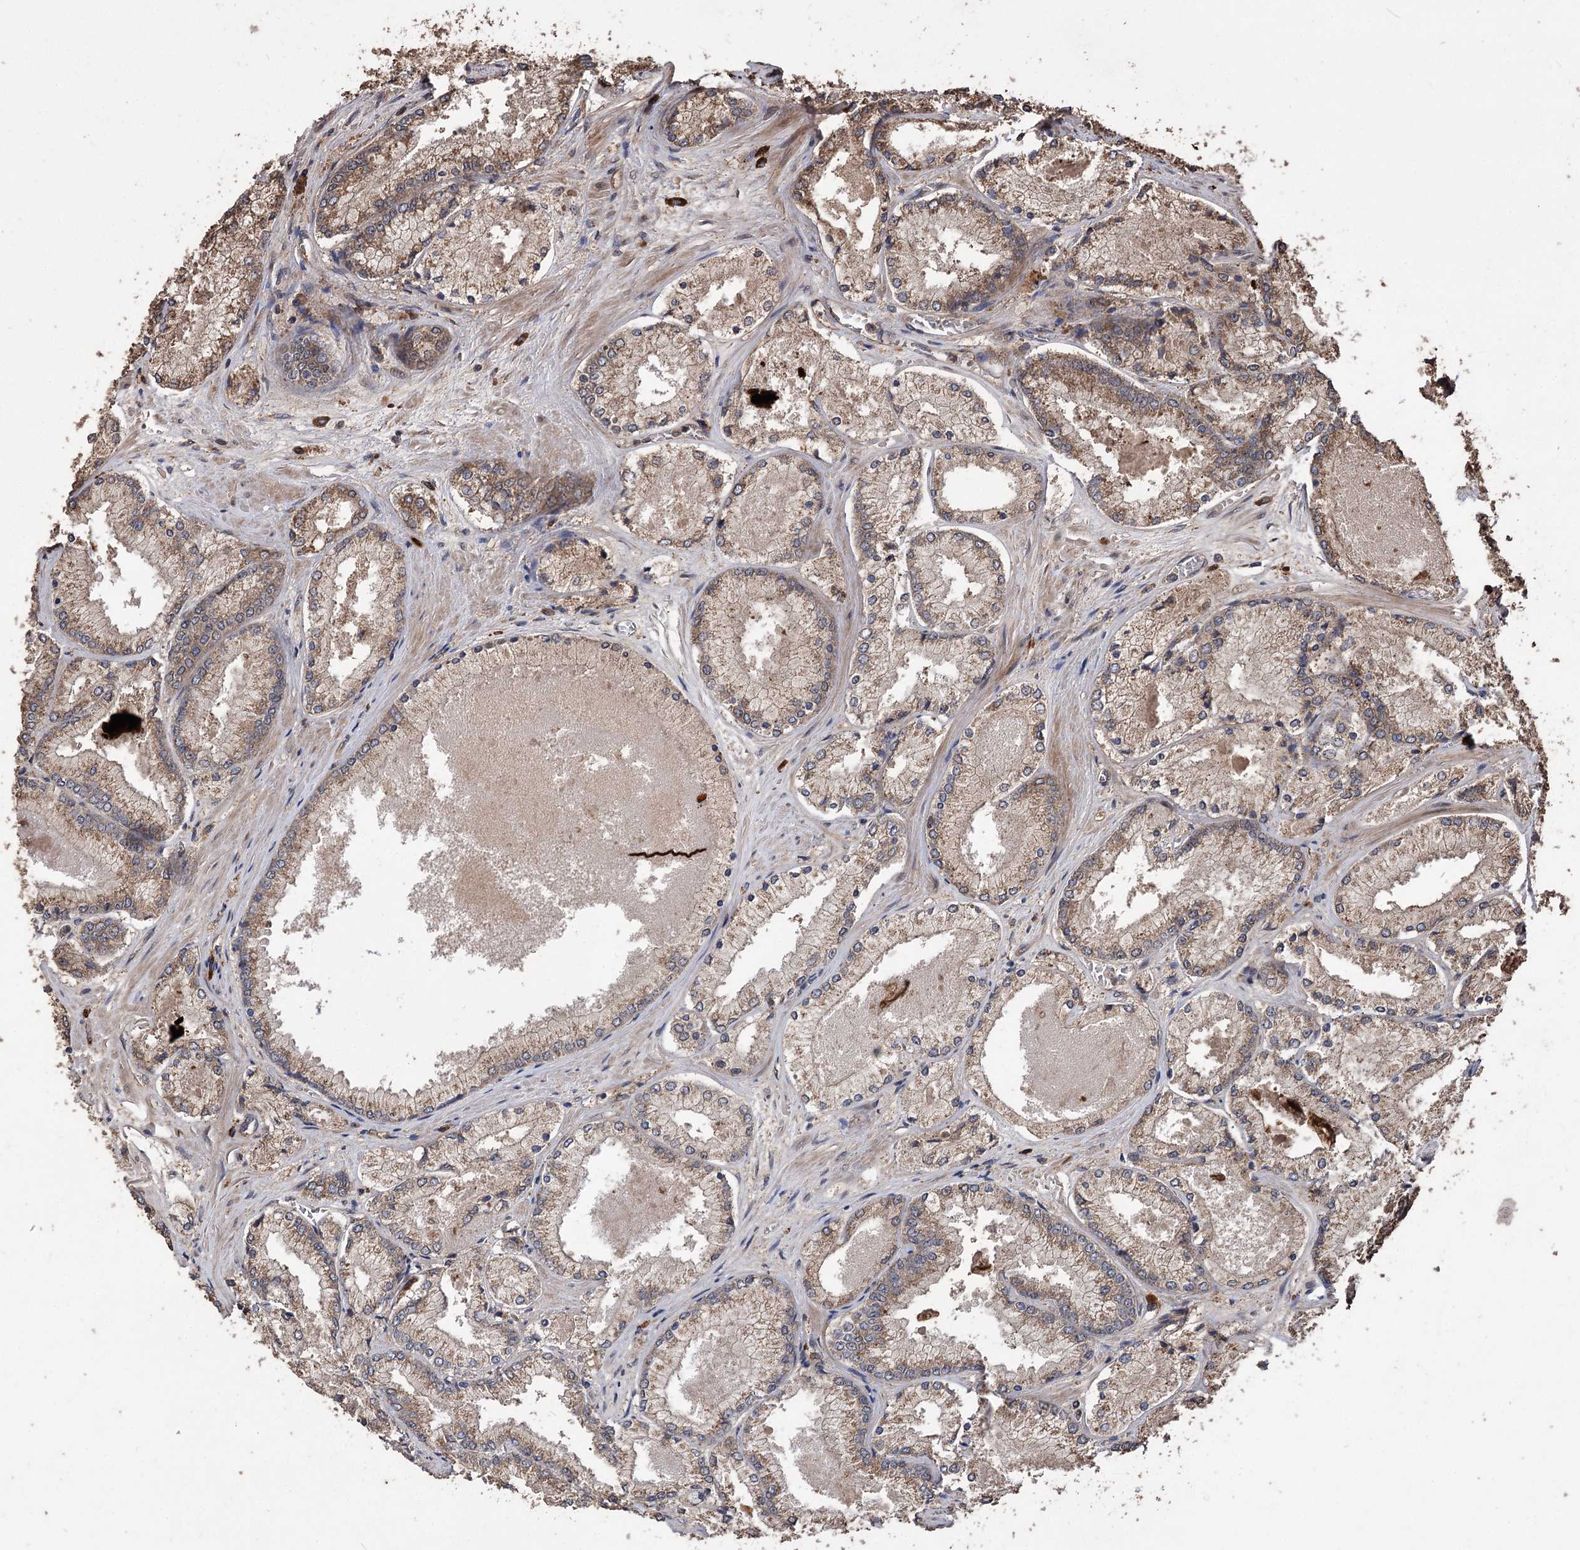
{"staining": {"intensity": "moderate", "quantity": ">75%", "location": "cytoplasmic/membranous"}, "tissue": "prostate cancer", "cell_type": "Tumor cells", "image_type": "cancer", "snomed": [{"axis": "morphology", "description": "Adenocarcinoma, Low grade"}, {"axis": "topography", "description": "Prostate"}], "caption": "Protein expression analysis of prostate cancer (adenocarcinoma (low-grade)) exhibits moderate cytoplasmic/membranous expression in about >75% of tumor cells.", "gene": "RASSF3", "patient": {"sex": "male", "age": 74}}